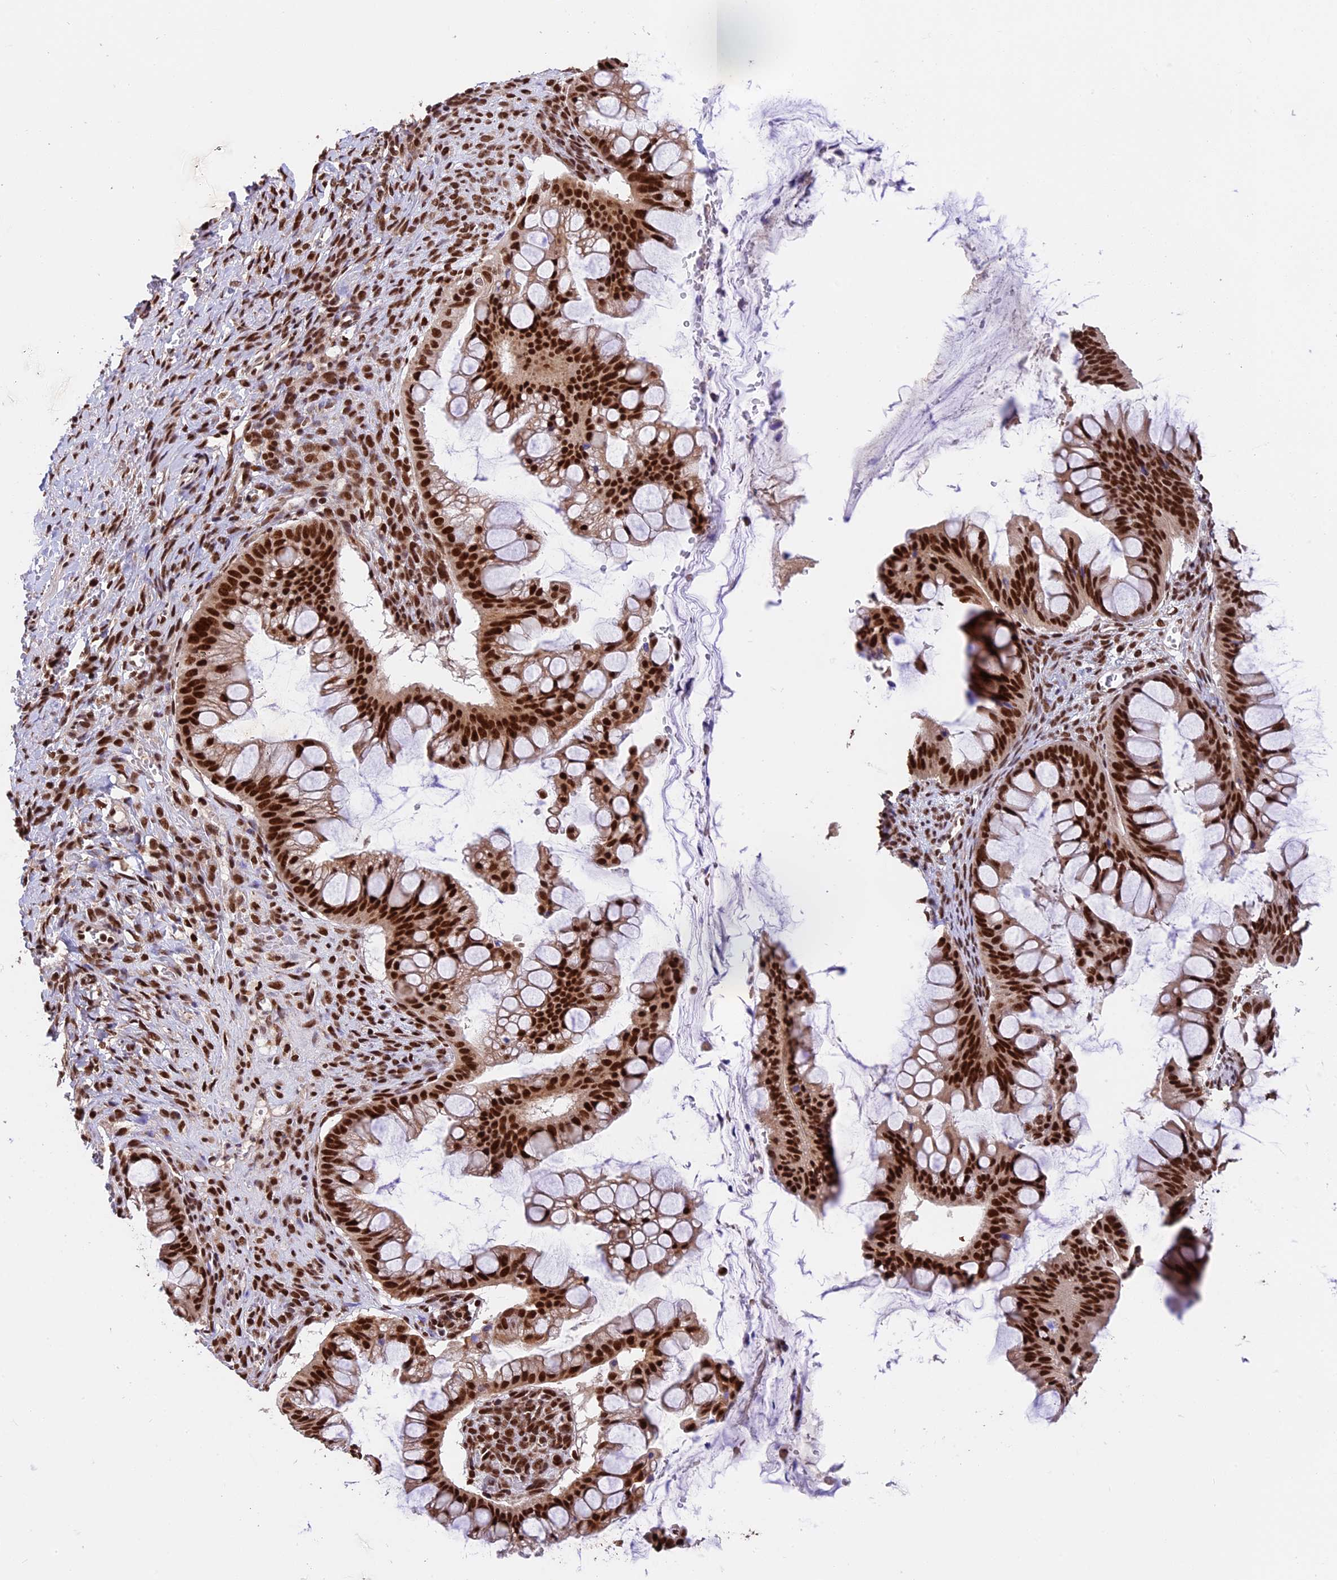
{"staining": {"intensity": "strong", "quantity": ">75%", "location": "nuclear"}, "tissue": "ovarian cancer", "cell_type": "Tumor cells", "image_type": "cancer", "snomed": [{"axis": "morphology", "description": "Cystadenocarcinoma, mucinous, NOS"}, {"axis": "topography", "description": "Ovary"}], "caption": "The immunohistochemical stain shows strong nuclear expression in tumor cells of mucinous cystadenocarcinoma (ovarian) tissue.", "gene": "RAMAC", "patient": {"sex": "female", "age": 73}}